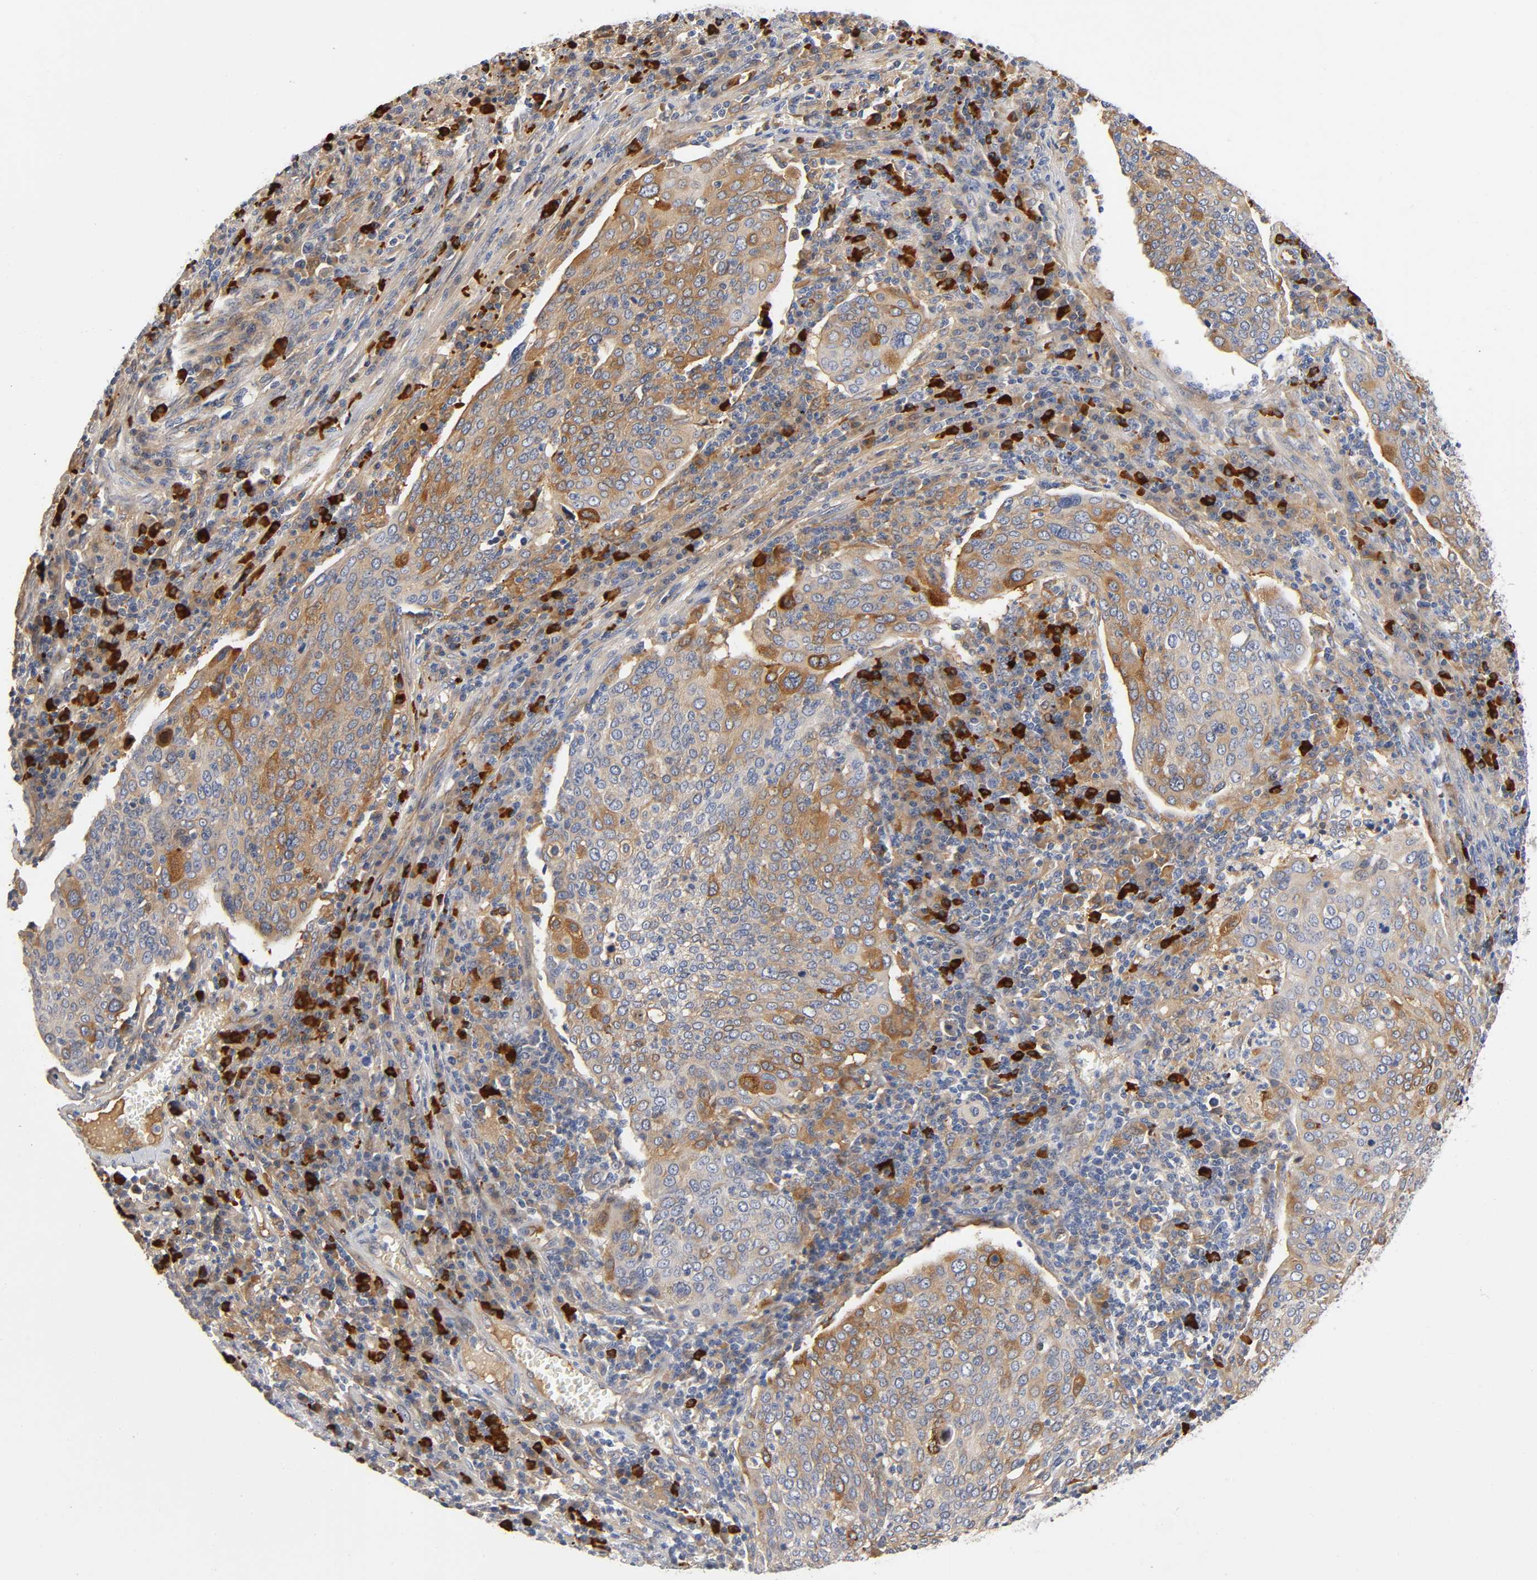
{"staining": {"intensity": "moderate", "quantity": "25%-75%", "location": "cytoplasmic/membranous"}, "tissue": "cervical cancer", "cell_type": "Tumor cells", "image_type": "cancer", "snomed": [{"axis": "morphology", "description": "Squamous cell carcinoma, NOS"}, {"axis": "topography", "description": "Cervix"}], "caption": "Protein expression by immunohistochemistry reveals moderate cytoplasmic/membranous positivity in about 25%-75% of tumor cells in squamous cell carcinoma (cervical).", "gene": "NOVA1", "patient": {"sex": "female", "age": 40}}